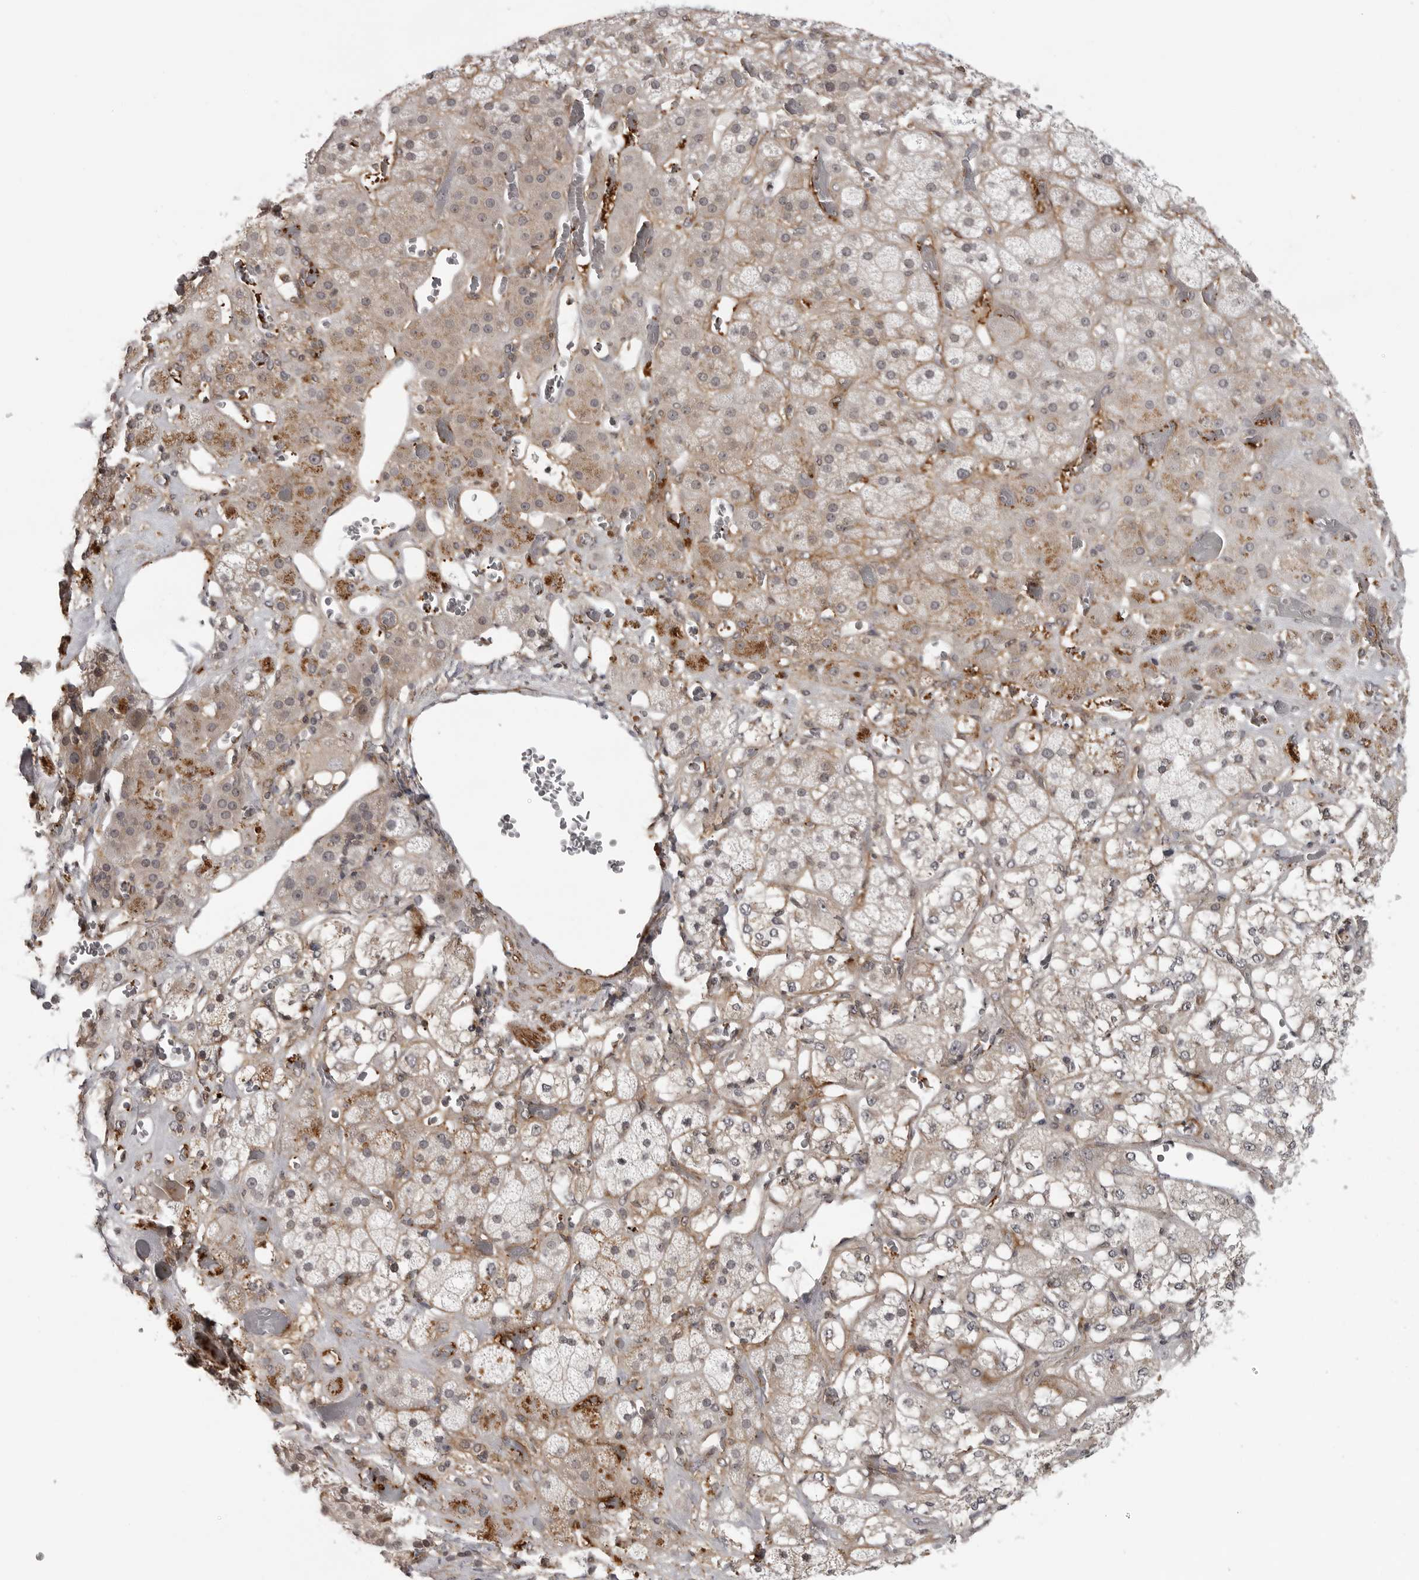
{"staining": {"intensity": "weak", "quantity": "25%-75%", "location": "cytoplasmic/membranous,nuclear"}, "tissue": "adrenal gland", "cell_type": "Glandular cells", "image_type": "normal", "snomed": [{"axis": "morphology", "description": "Normal tissue, NOS"}, {"axis": "topography", "description": "Adrenal gland"}], "caption": "Protein staining reveals weak cytoplasmic/membranous,nuclear positivity in approximately 25%-75% of glandular cells in normal adrenal gland. The staining is performed using DAB (3,3'-diaminobenzidine) brown chromogen to label protein expression. The nuclei are counter-stained blue using hematoxylin.", "gene": "TUT4", "patient": {"sex": "male", "age": 57}}